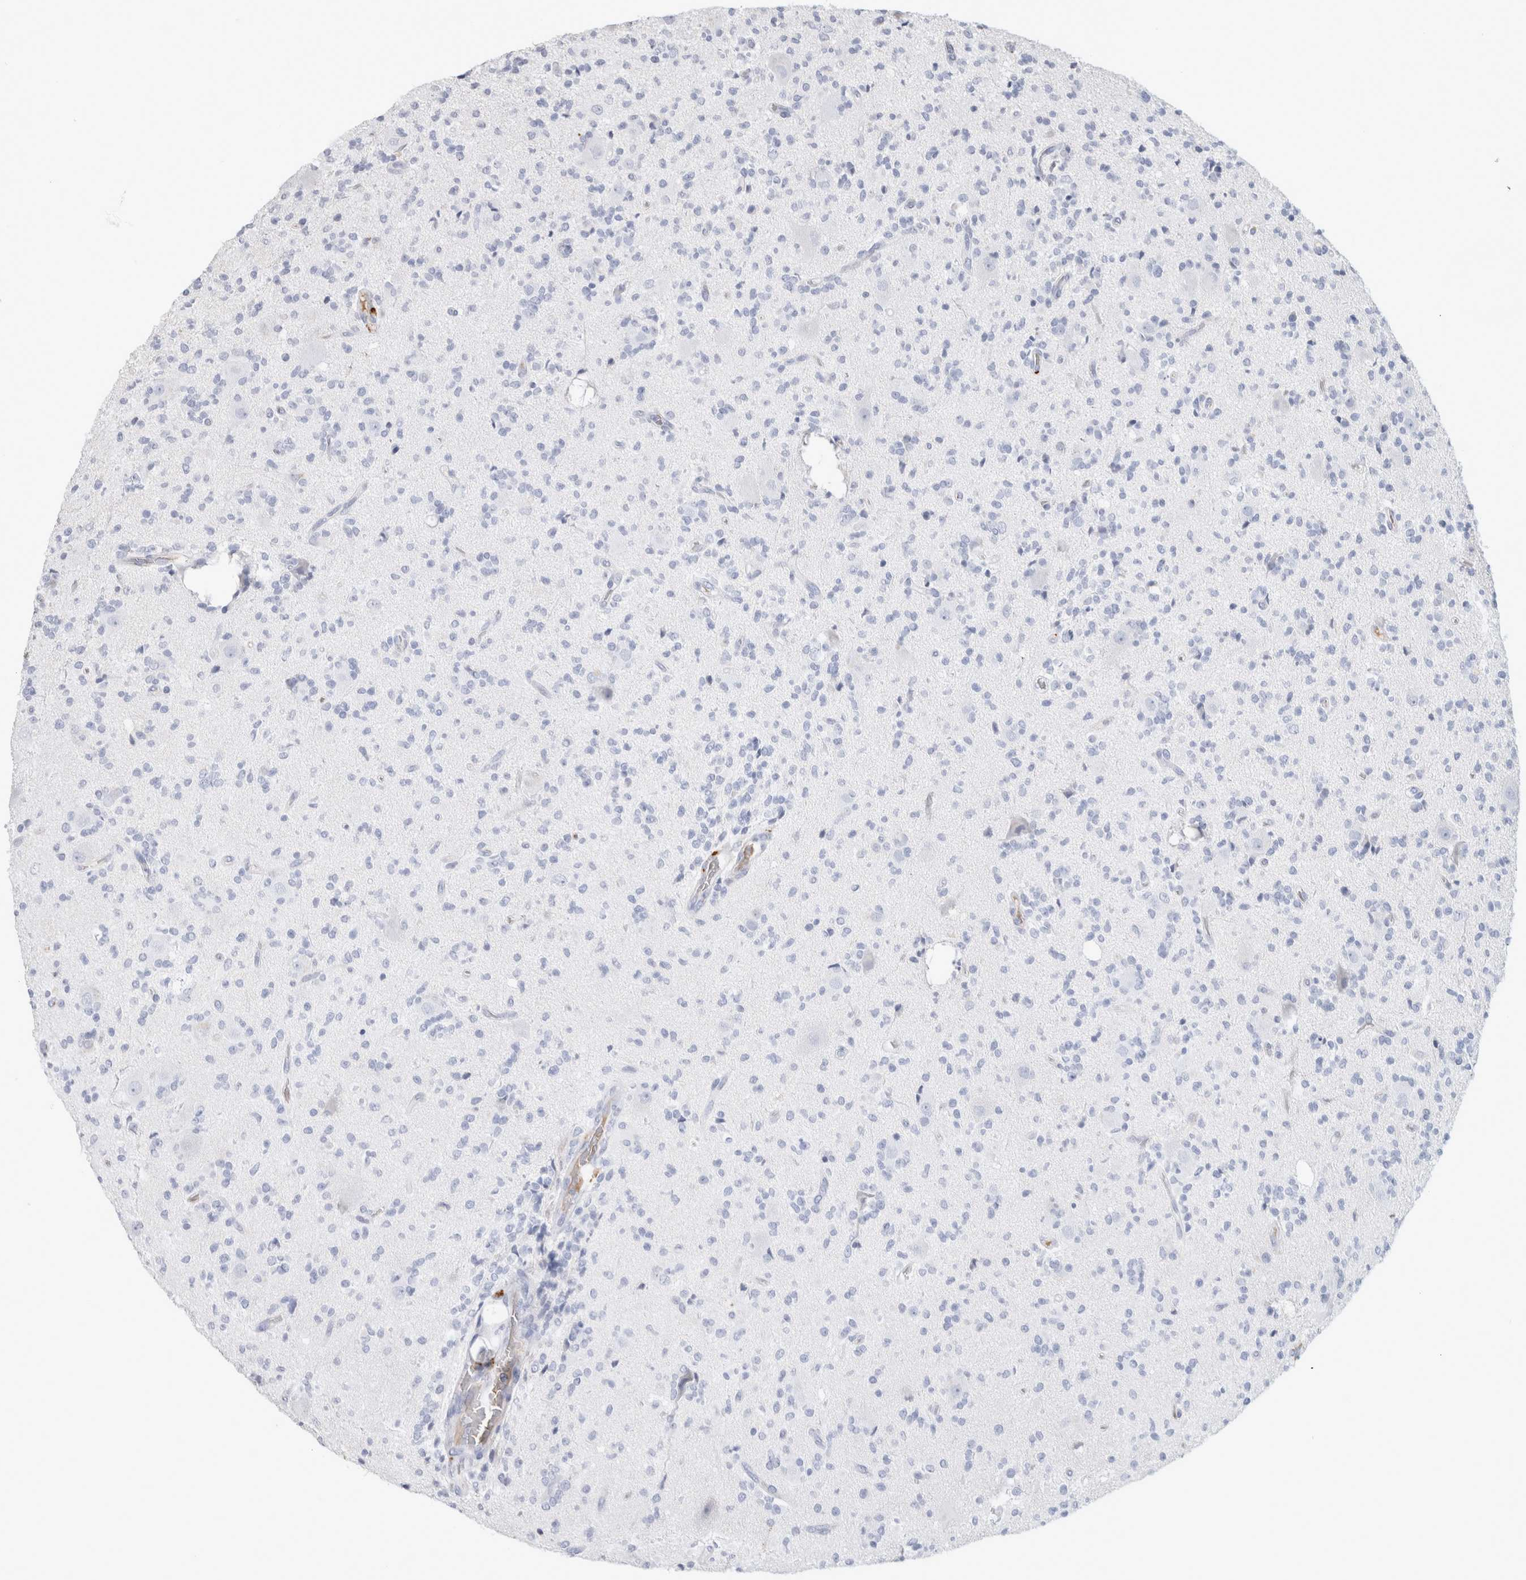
{"staining": {"intensity": "negative", "quantity": "none", "location": "none"}, "tissue": "glioma", "cell_type": "Tumor cells", "image_type": "cancer", "snomed": [{"axis": "morphology", "description": "Glioma, malignant, High grade"}, {"axis": "topography", "description": "Brain"}], "caption": "A high-resolution micrograph shows IHC staining of malignant high-grade glioma, which shows no significant staining in tumor cells.", "gene": "CA1", "patient": {"sex": "male", "age": 34}}